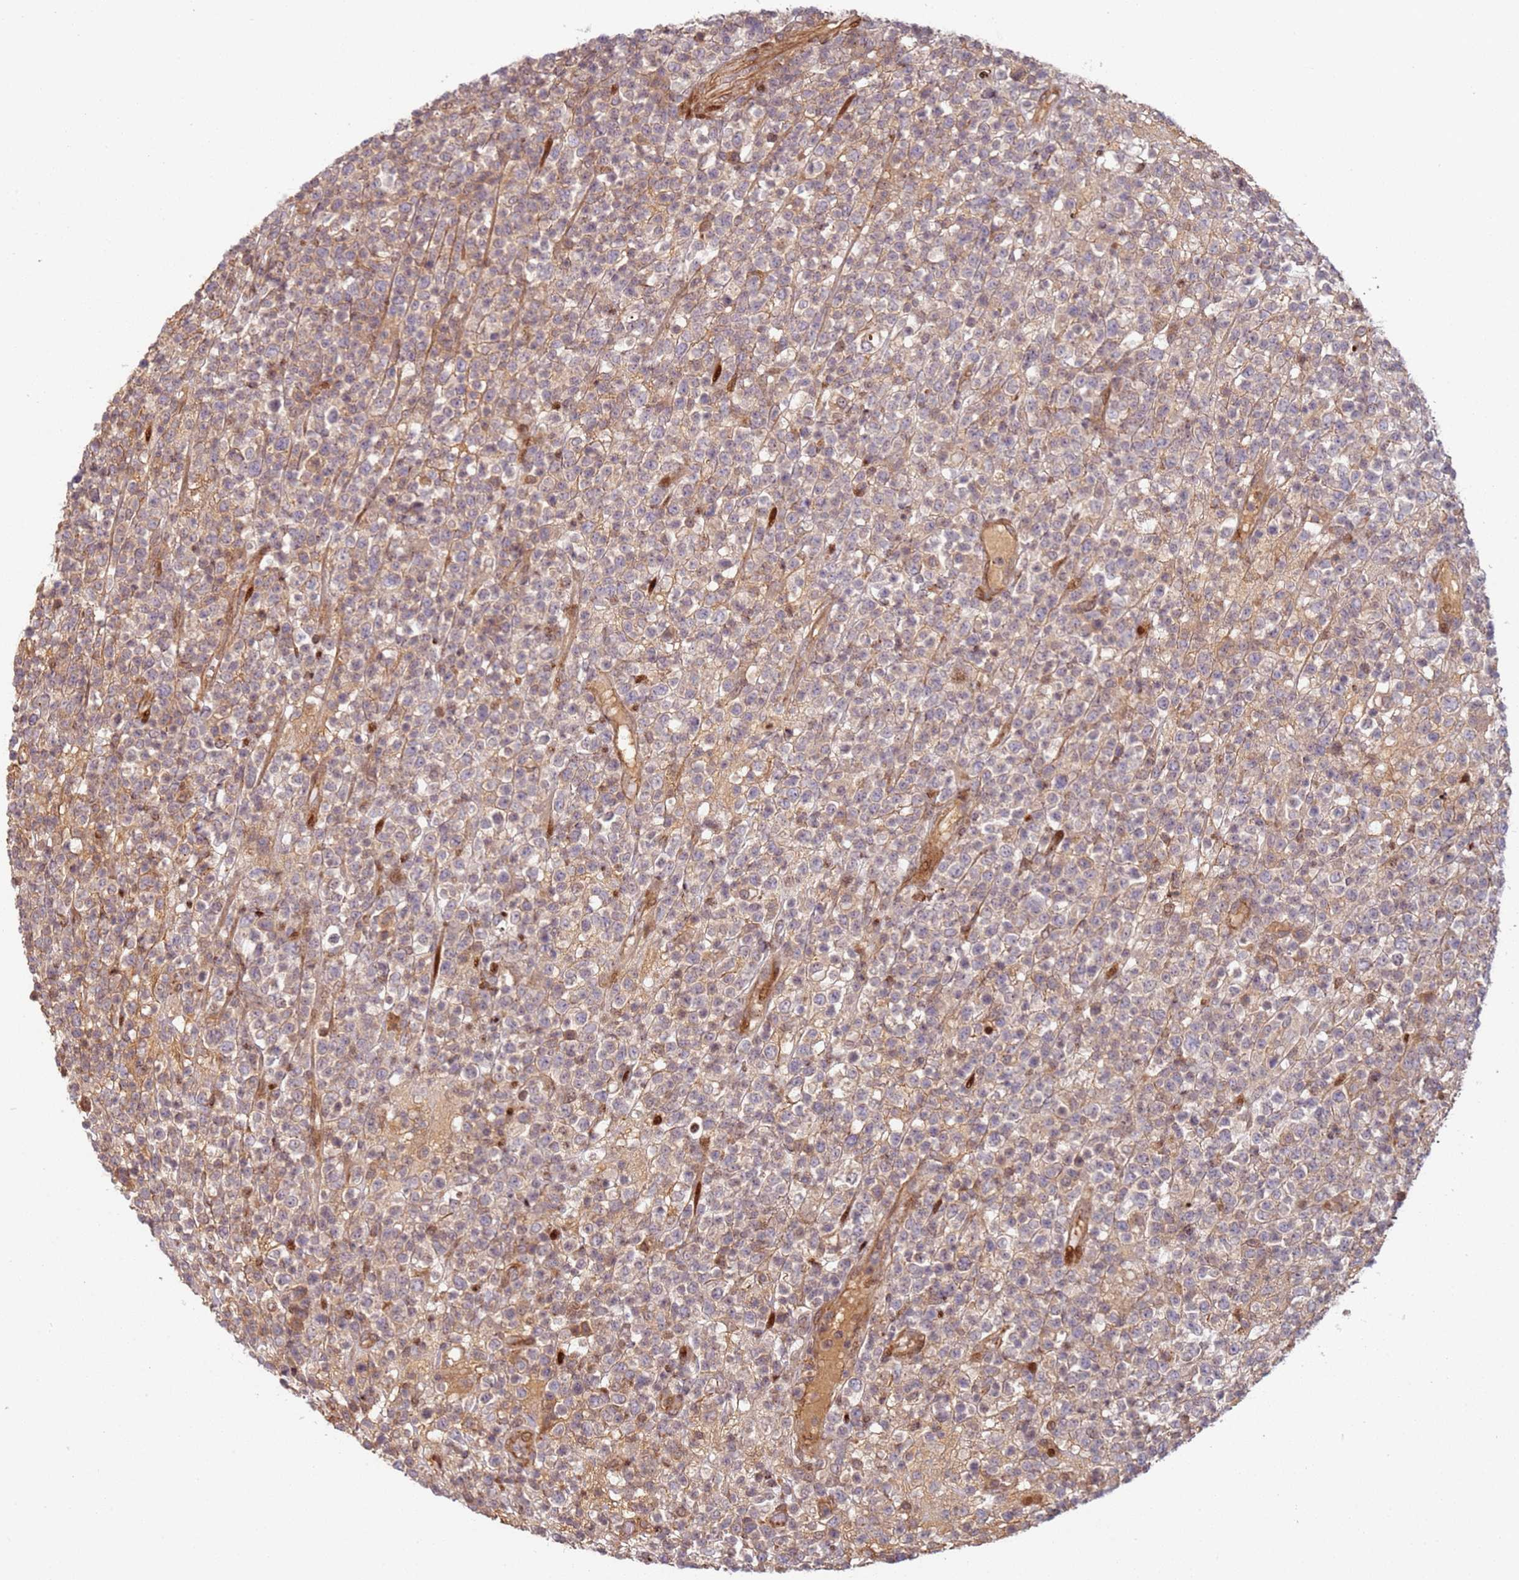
{"staining": {"intensity": "negative", "quantity": "none", "location": "none"}, "tissue": "lymphoma", "cell_type": "Tumor cells", "image_type": "cancer", "snomed": [{"axis": "morphology", "description": "Malignant lymphoma, non-Hodgkin's type, High grade"}, {"axis": "topography", "description": "Colon"}], "caption": "Immunohistochemical staining of human high-grade malignant lymphoma, non-Hodgkin's type displays no significant expression in tumor cells.", "gene": "TMEM233", "patient": {"sex": "female", "age": 53}}